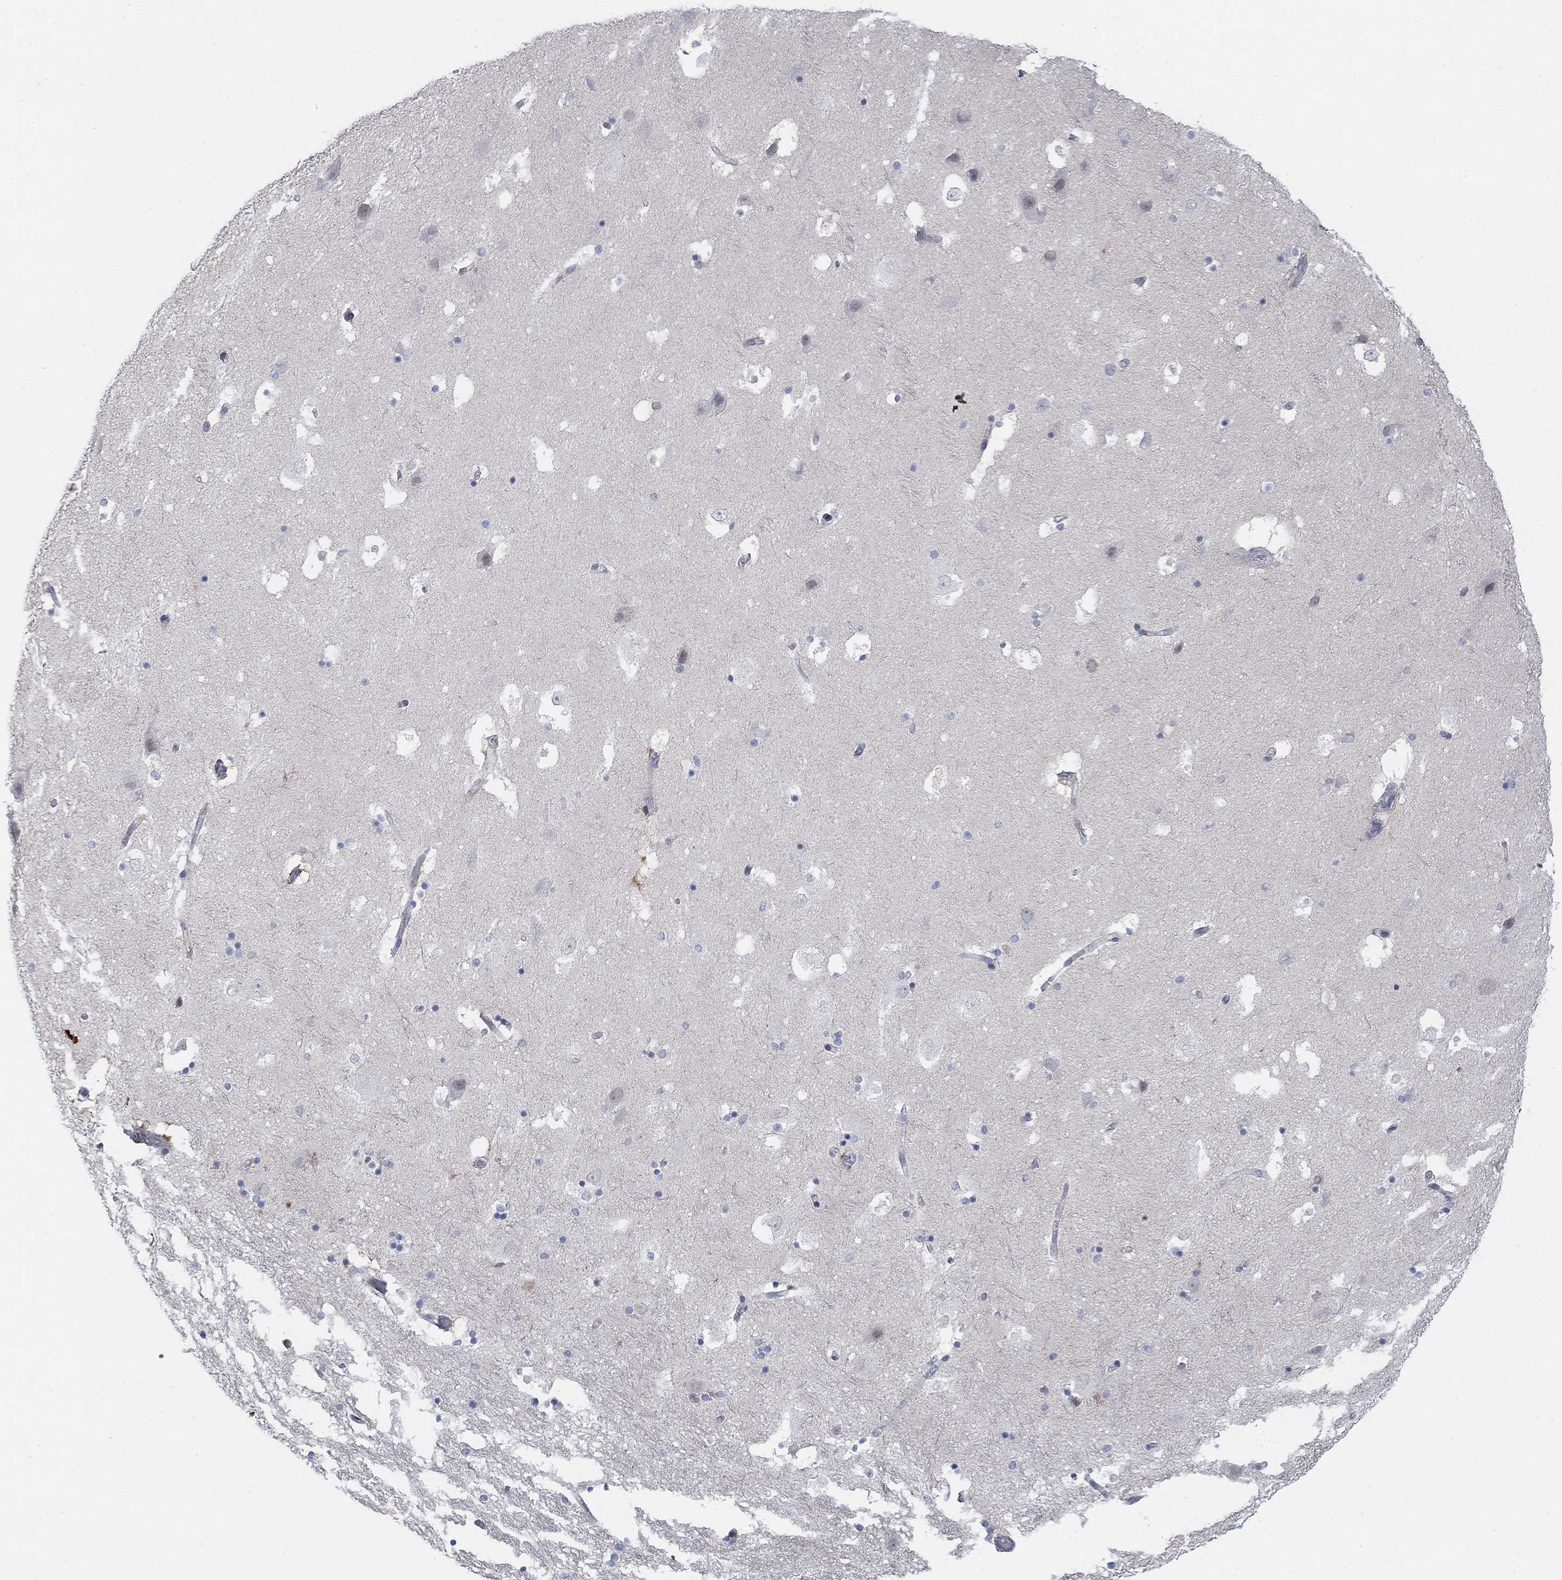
{"staining": {"intensity": "negative", "quantity": "none", "location": "none"}, "tissue": "hippocampus", "cell_type": "Glial cells", "image_type": "normal", "snomed": [{"axis": "morphology", "description": "Normal tissue, NOS"}, {"axis": "topography", "description": "Hippocampus"}], "caption": "Immunohistochemistry (IHC) of benign human hippocampus displays no expression in glial cells. The staining was performed using DAB to visualize the protein expression in brown, while the nuclei were stained in blue with hematoxylin (Magnification: 20x).", "gene": "MYO3A", "patient": {"sex": "male", "age": 51}}